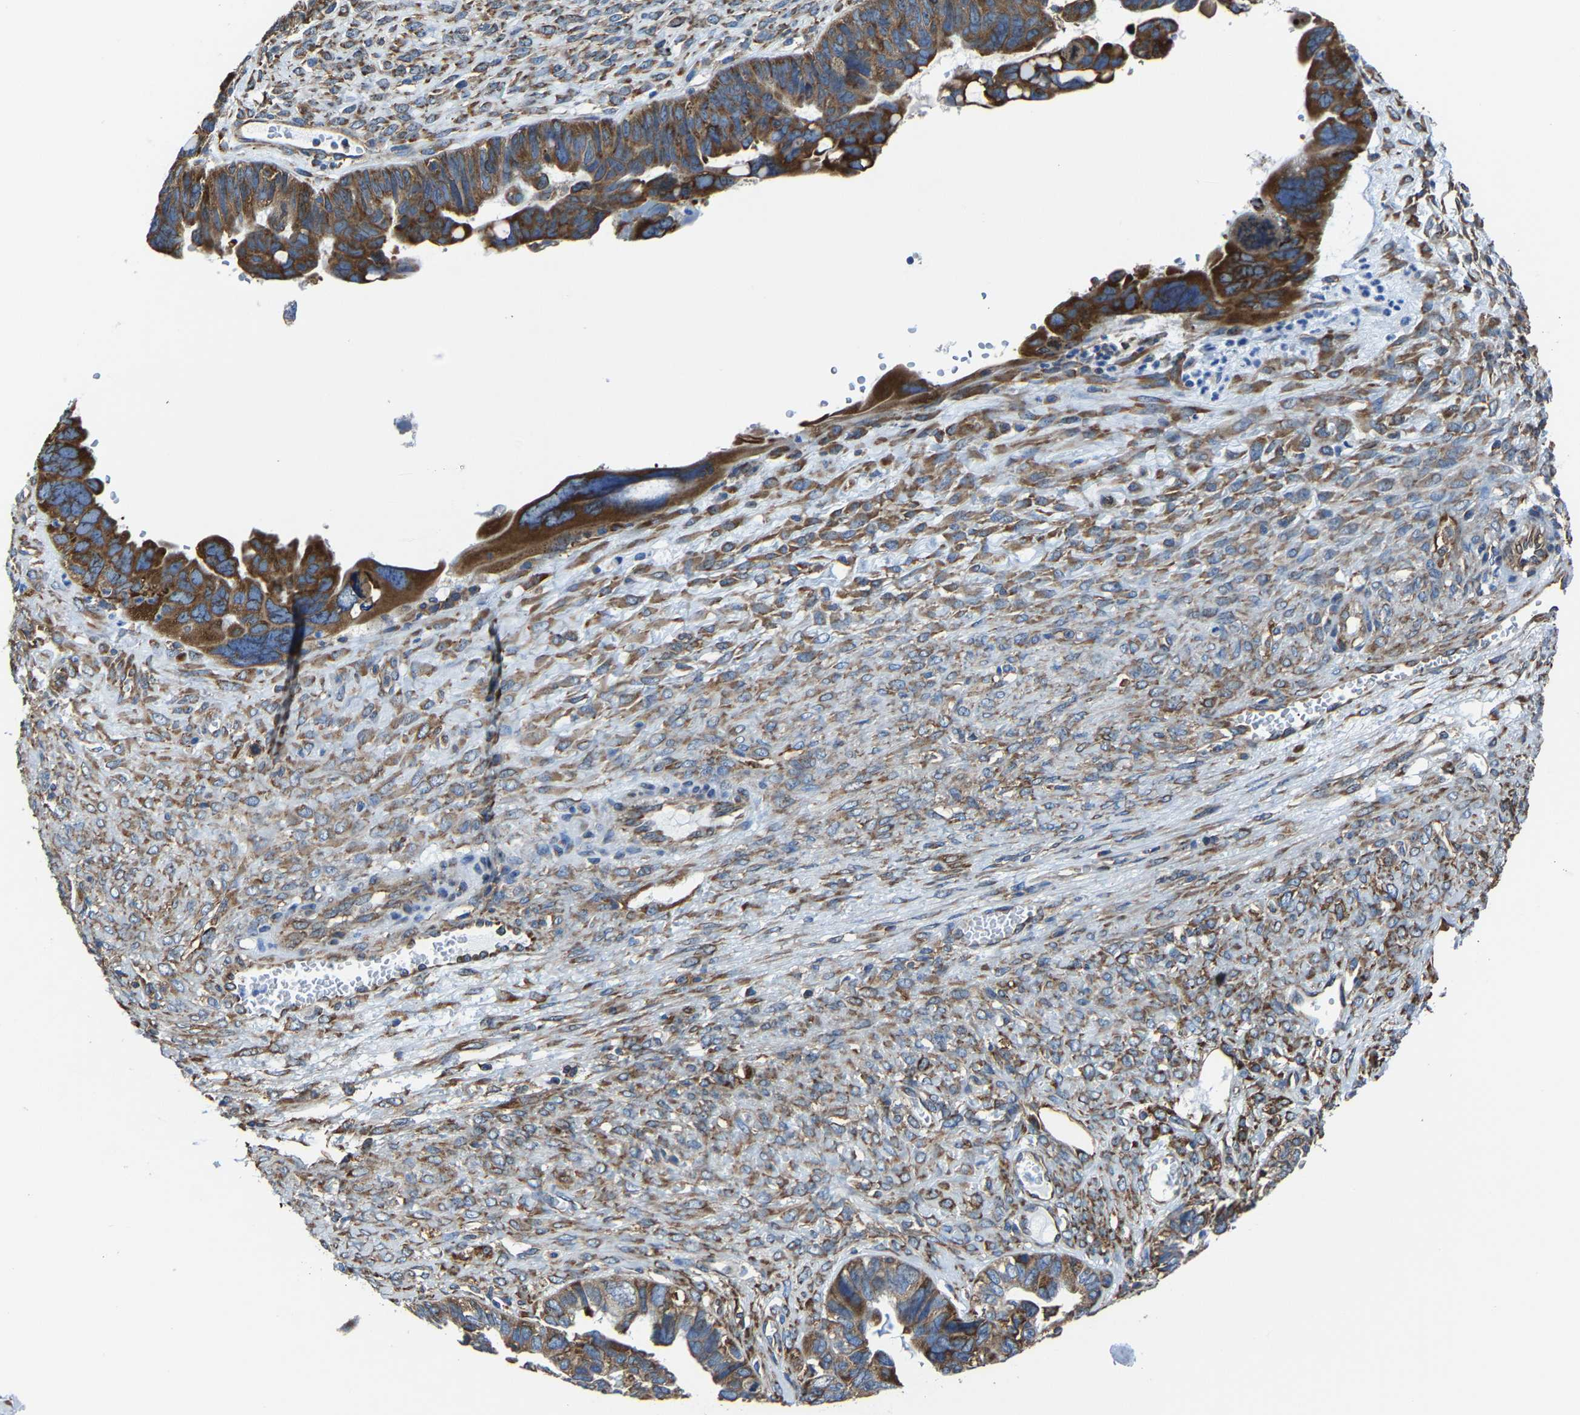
{"staining": {"intensity": "strong", "quantity": ">75%", "location": "cytoplasmic/membranous"}, "tissue": "ovarian cancer", "cell_type": "Tumor cells", "image_type": "cancer", "snomed": [{"axis": "morphology", "description": "Cystadenocarcinoma, serous, NOS"}, {"axis": "topography", "description": "Ovary"}], "caption": "Protein expression analysis of human serous cystadenocarcinoma (ovarian) reveals strong cytoplasmic/membranous positivity in about >75% of tumor cells.", "gene": "G3BP2", "patient": {"sex": "female", "age": 79}}